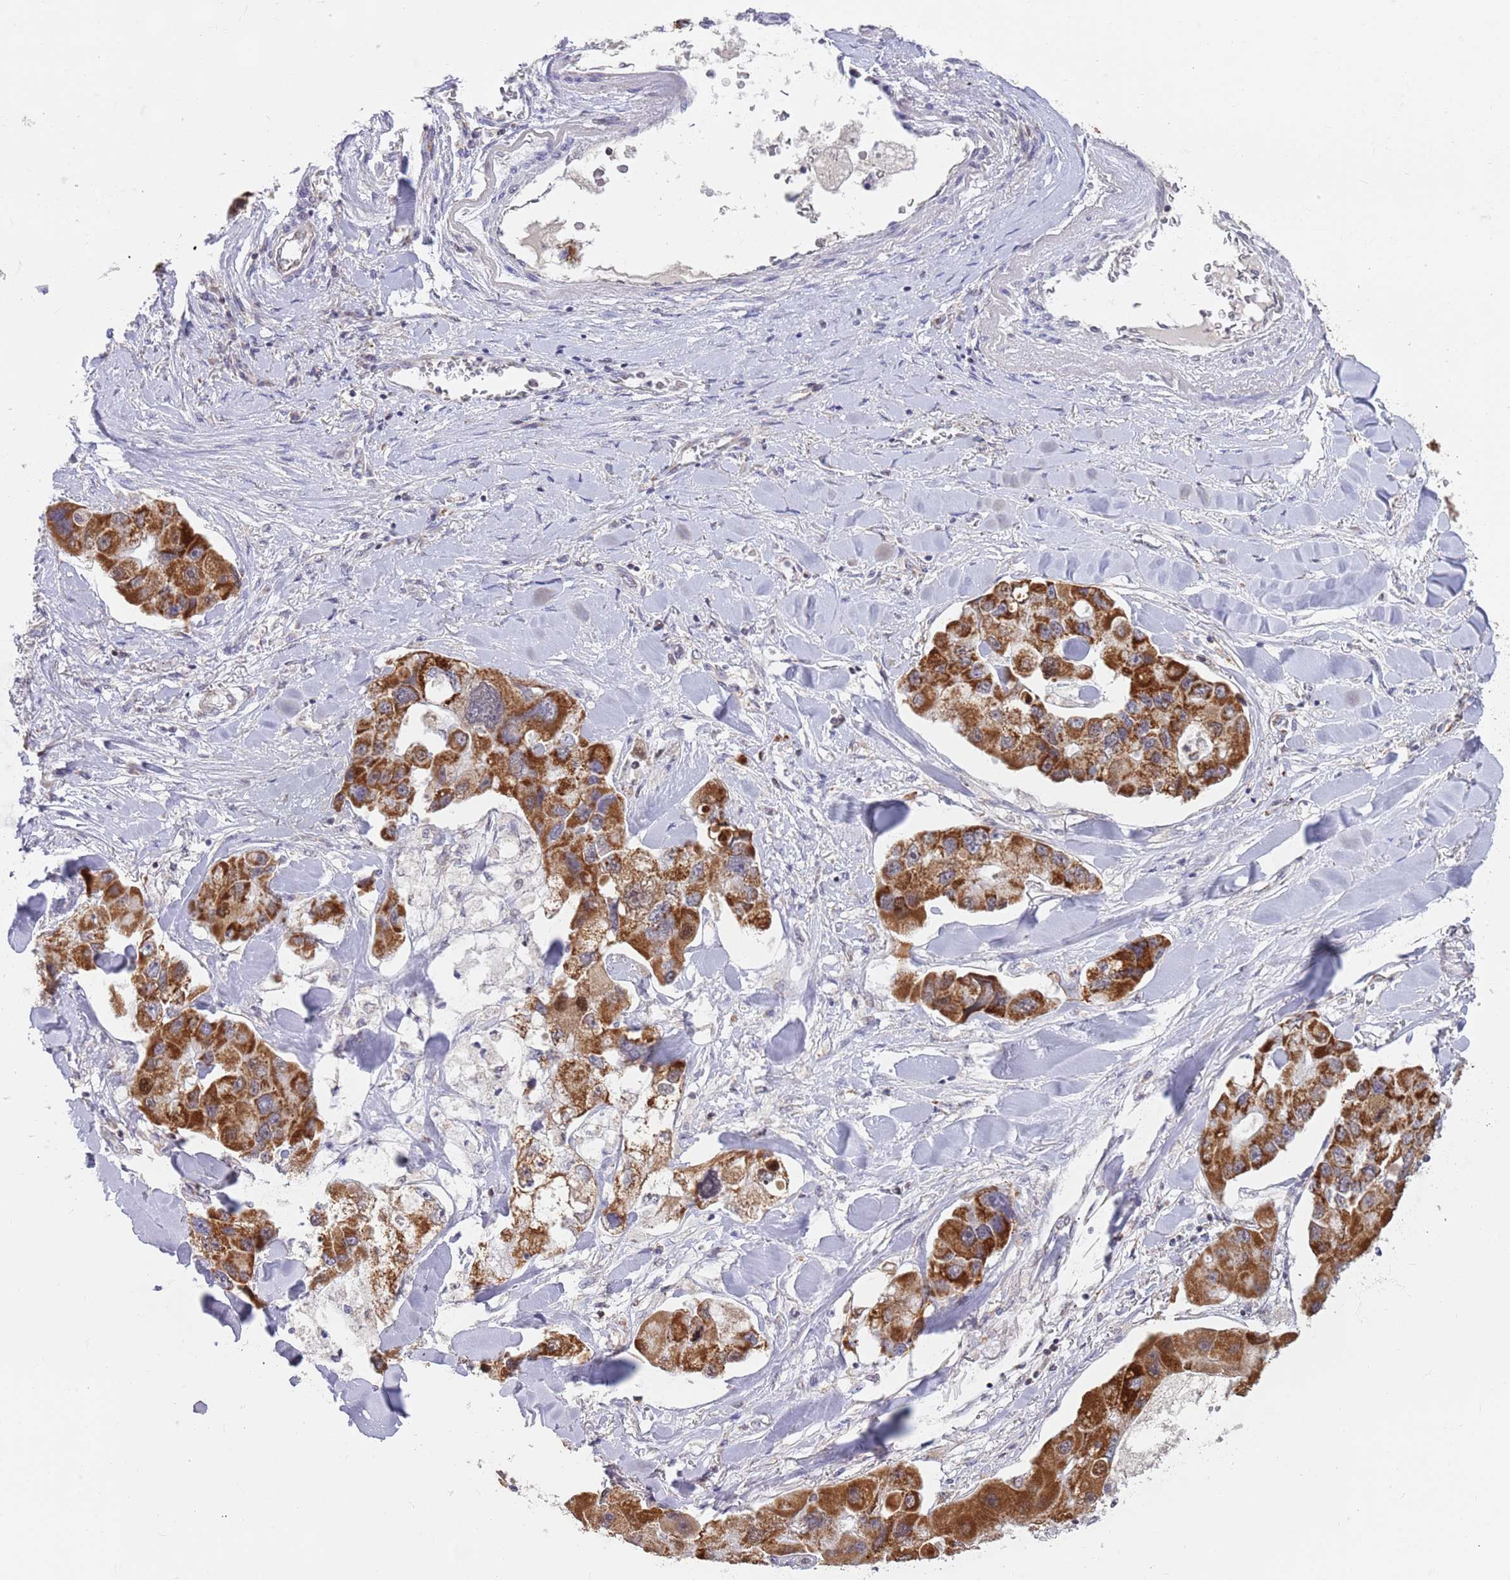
{"staining": {"intensity": "strong", "quantity": ">75%", "location": "cytoplasmic/membranous"}, "tissue": "lung cancer", "cell_type": "Tumor cells", "image_type": "cancer", "snomed": [{"axis": "morphology", "description": "Adenocarcinoma, NOS"}, {"axis": "topography", "description": "Lung"}], "caption": "A brown stain labels strong cytoplasmic/membranous expression of a protein in lung cancer tumor cells. (DAB IHC, brown staining for protein, blue staining for nuclei).", "gene": "TIMM13", "patient": {"sex": "female", "age": 54}}